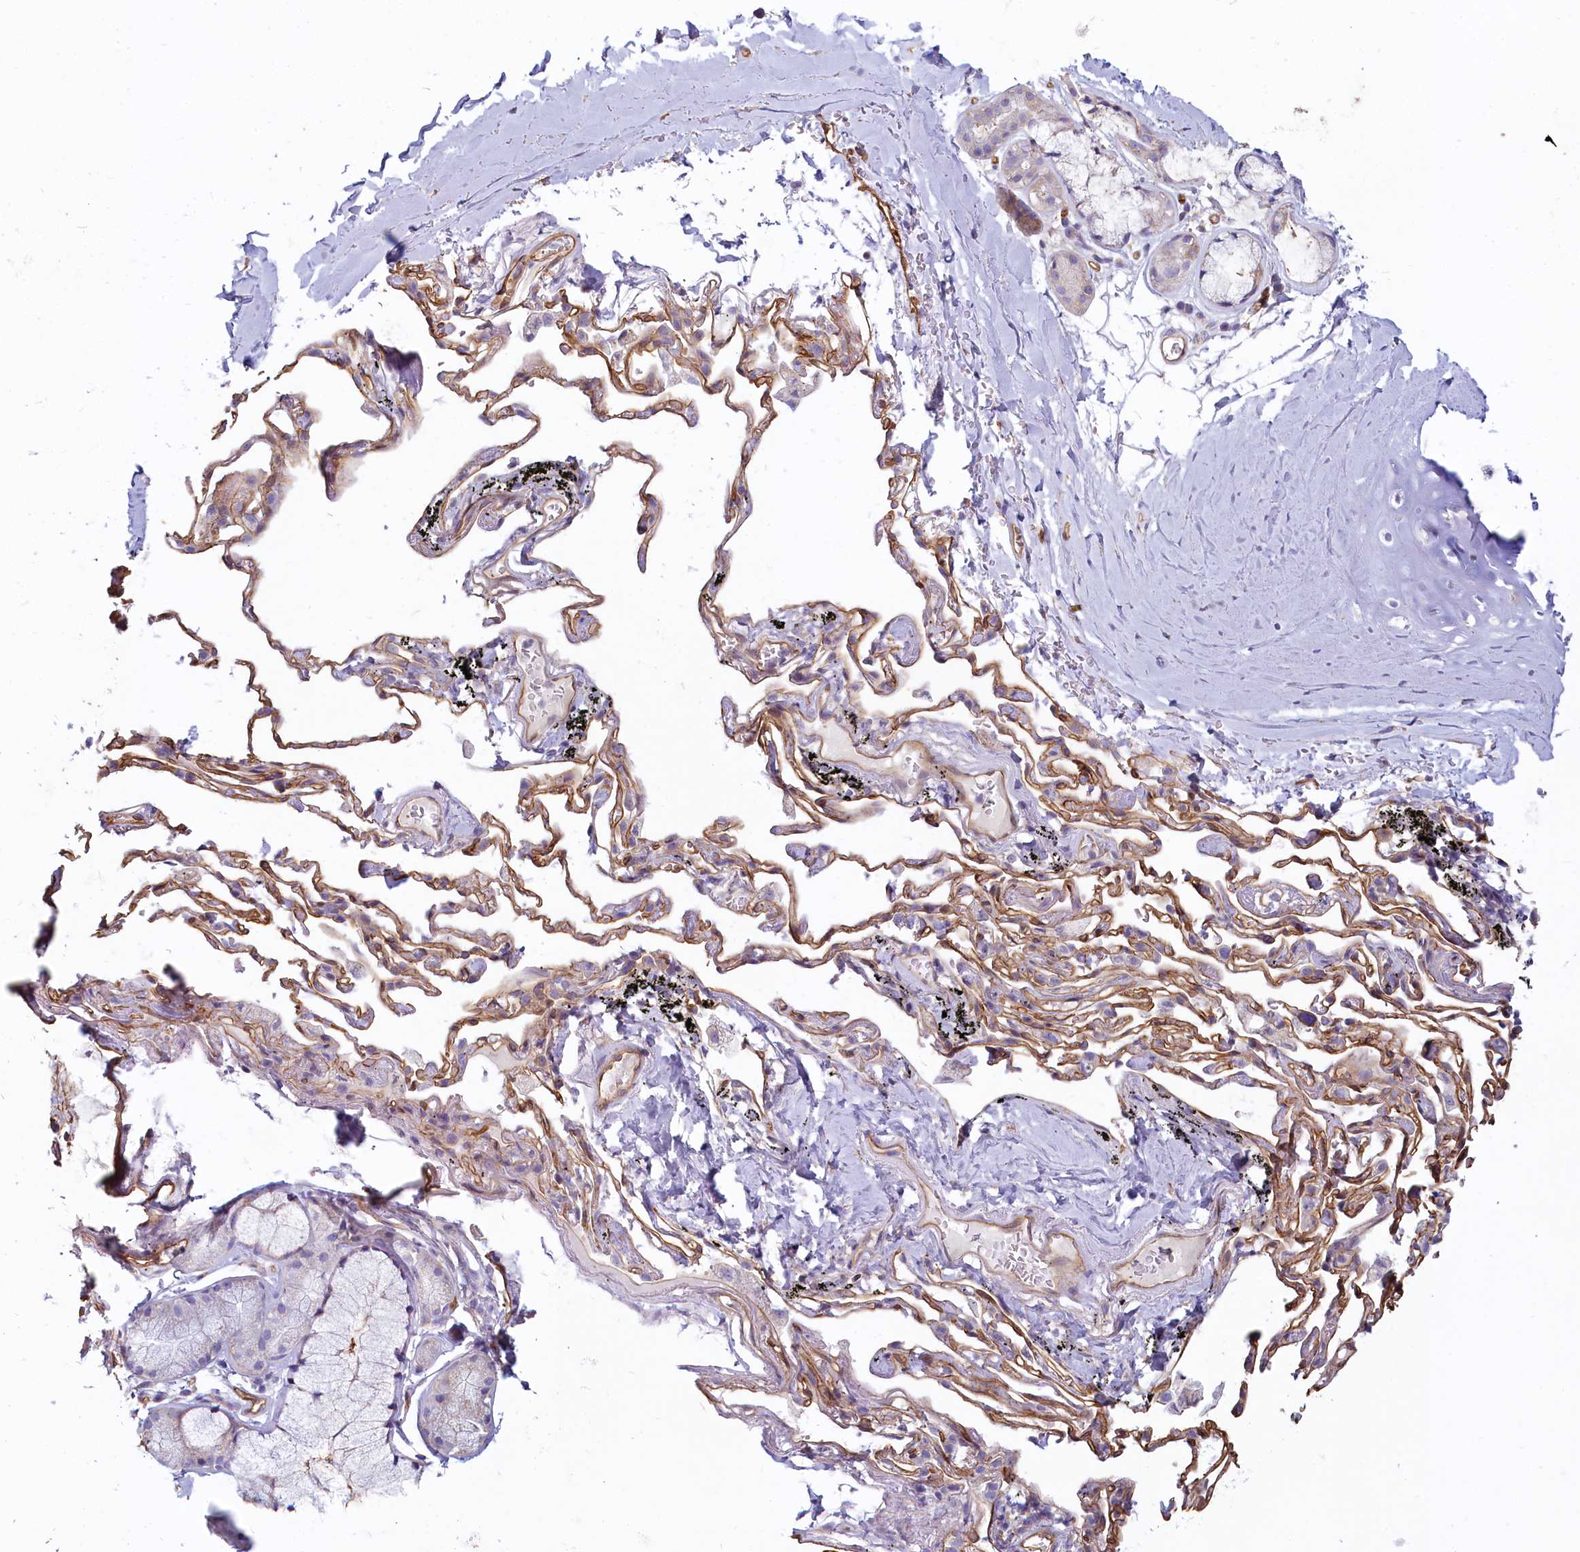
{"staining": {"intensity": "negative", "quantity": "none", "location": "none"}, "tissue": "adipose tissue", "cell_type": "Adipocytes", "image_type": "normal", "snomed": [{"axis": "morphology", "description": "Normal tissue, NOS"}, {"axis": "topography", "description": "Lymph node"}, {"axis": "topography", "description": "Bronchus"}], "caption": "The immunohistochemistry histopathology image has no significant positivity in adipocytes of adipose tissue.", "gene": "LMOD3", "patient": {"sex": "male", "age": 63}}